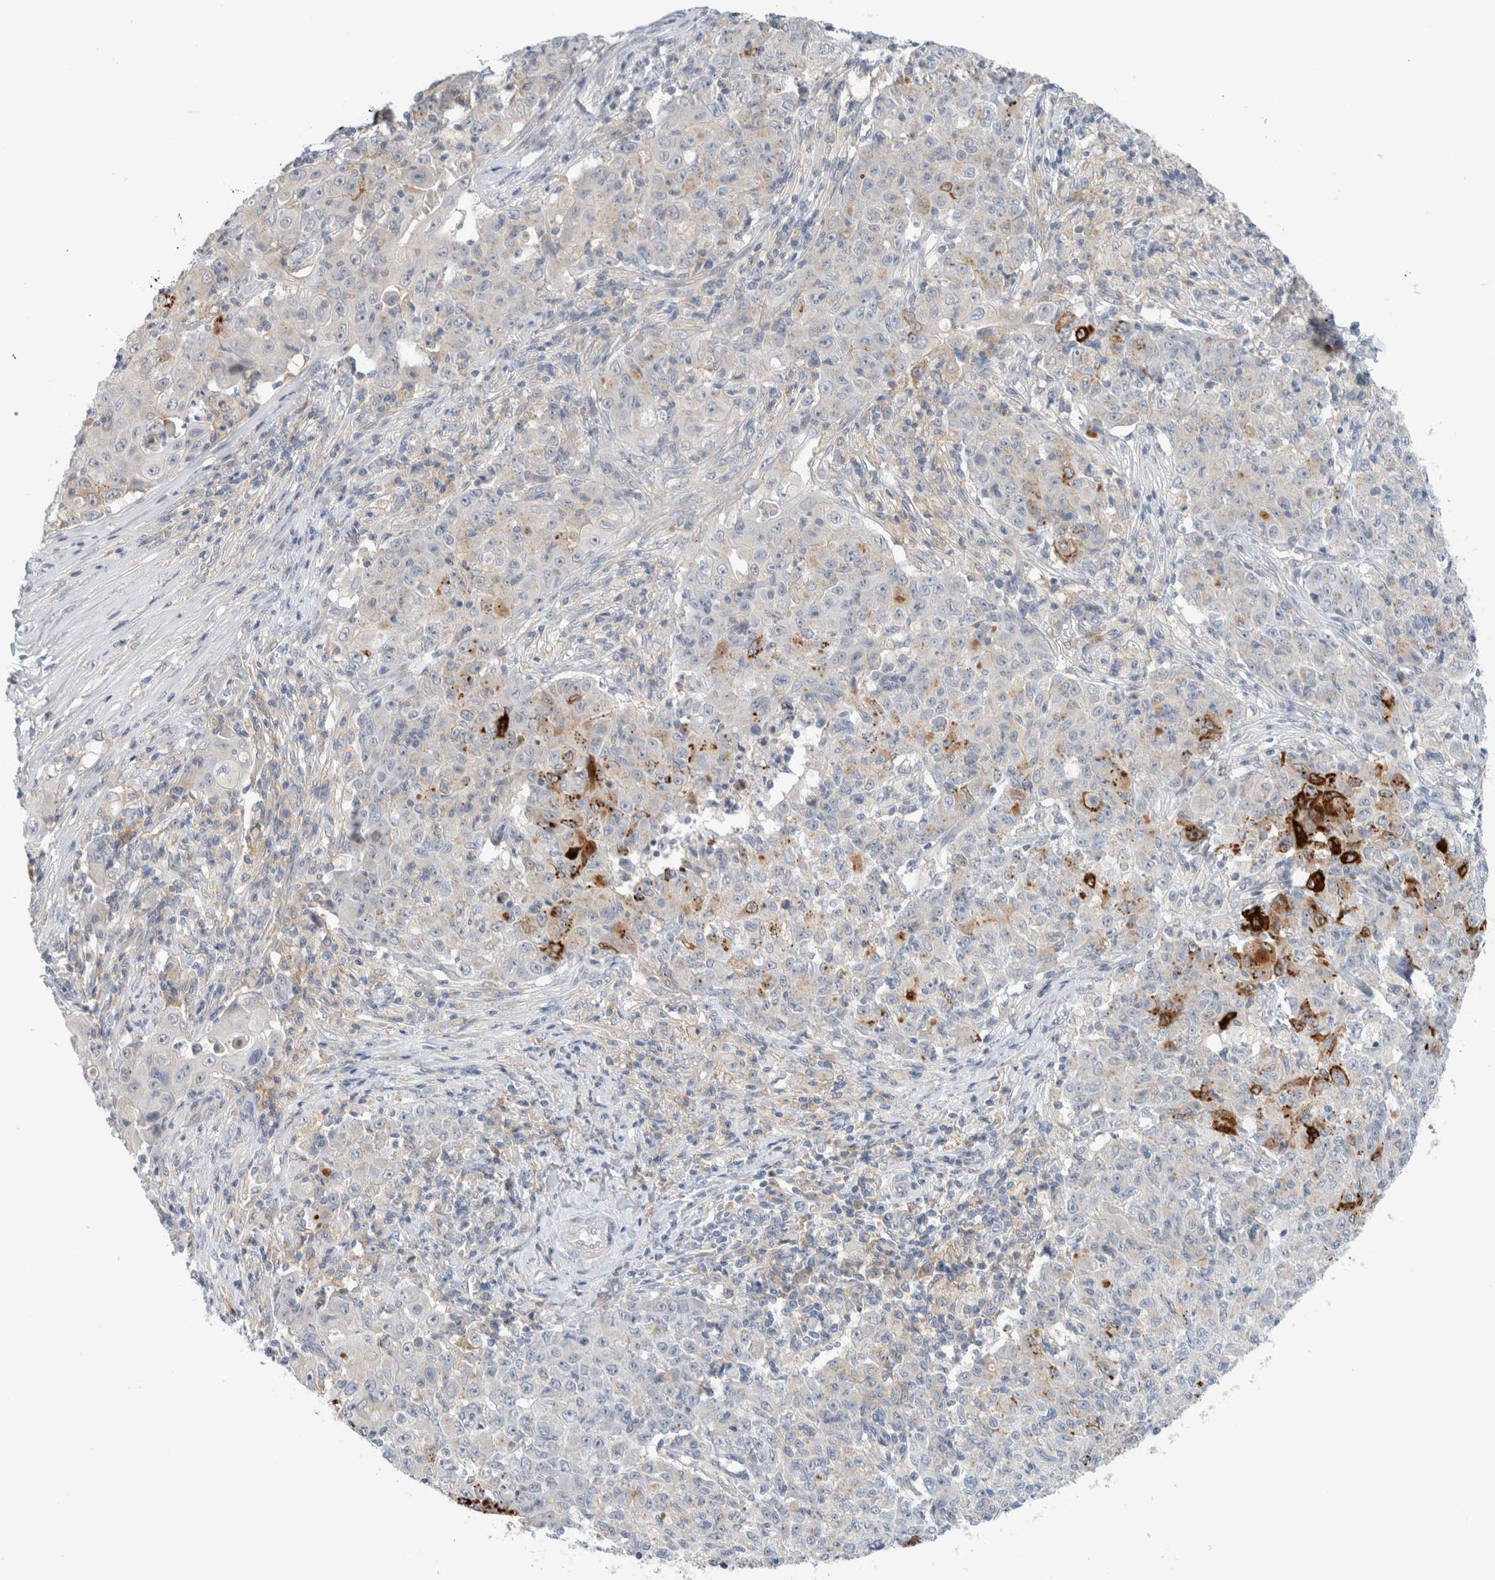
{"staining": {"intensity": "moderate", "quantity": "<25%", "location": "cytoplasmic/membranous"}, "tissue": "ovarian cancer", "cell_type": "Tumor cells", "image_type": "cancer", "snomed": [{"axis": "morphology", "description": "Carcinoma, endometroid"}, {"axis": "topography", "description": "Ovary"}], "caption": "Ovarian cancer (endometroid carcinoma) stained with a brown dye exhibits moderate cytoplasmic/membranous positive positivity in approximately <25% of tumor cells.", "gene": "SDR16C5", "patient": {"sex": "female", "age": 42}}